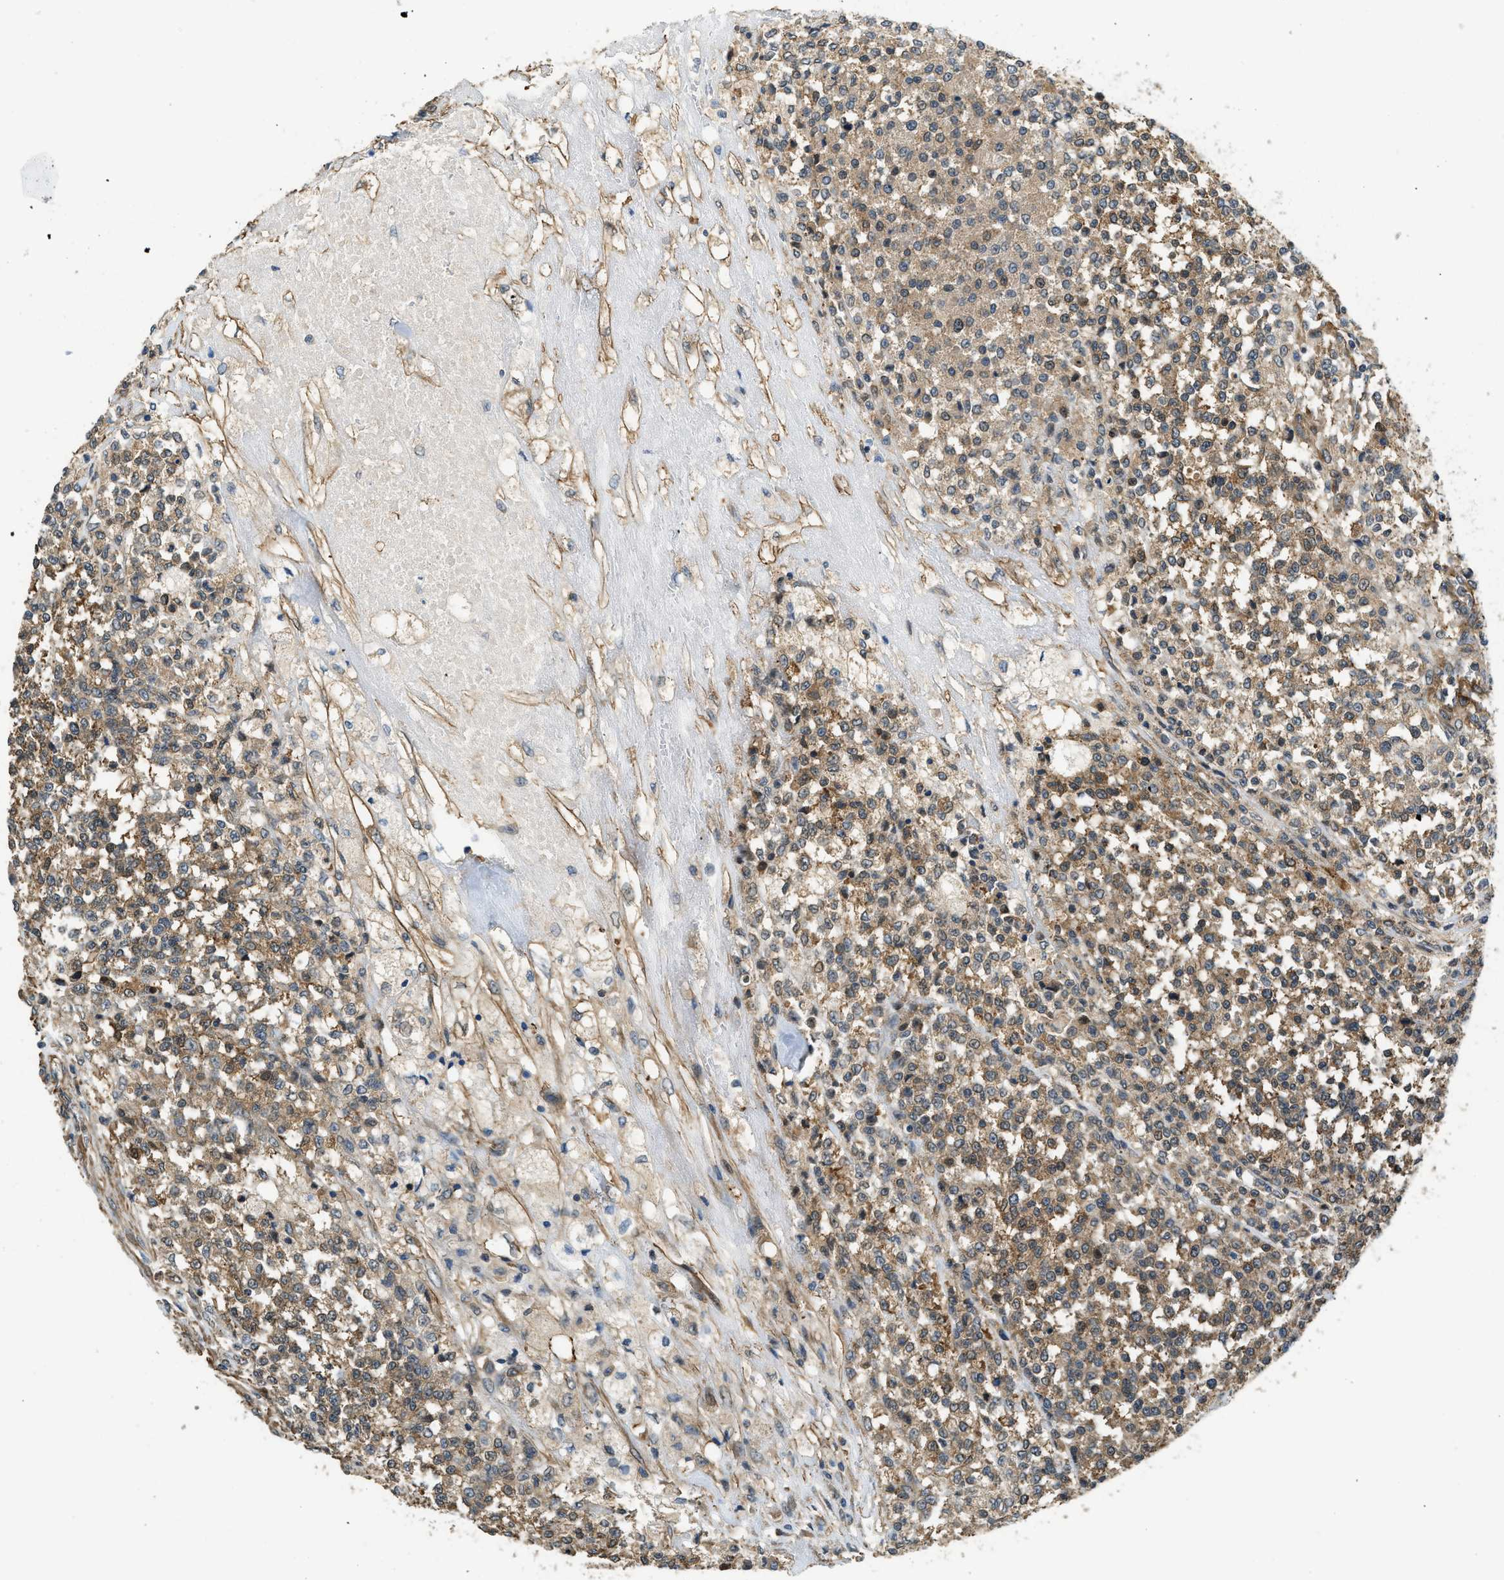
{"staining": {"intensity": "moderate", "quantity": ">75%", "location": "cytoplasmic/membranous"}, "tissue": "testis cancer", "cell_type": "Tumor cells", "image_type": "cancer", "snomed": [{"axis": "morphology", "description": "Seminoma, NOS"}, {"axis": "topography", "description": "Testis"}], "caption": "IHC micrograph of neoplastic tissue: testis seminoma stained using immunohistochemistry displays medium levels of moderate protein expression localized specifically in the cytoplasmic/membranous of tumor cells, appearing as a cytoplasmic/membranous brown color.", "gene": "CGN", "patient": {"sex": "male", "age": 59}}